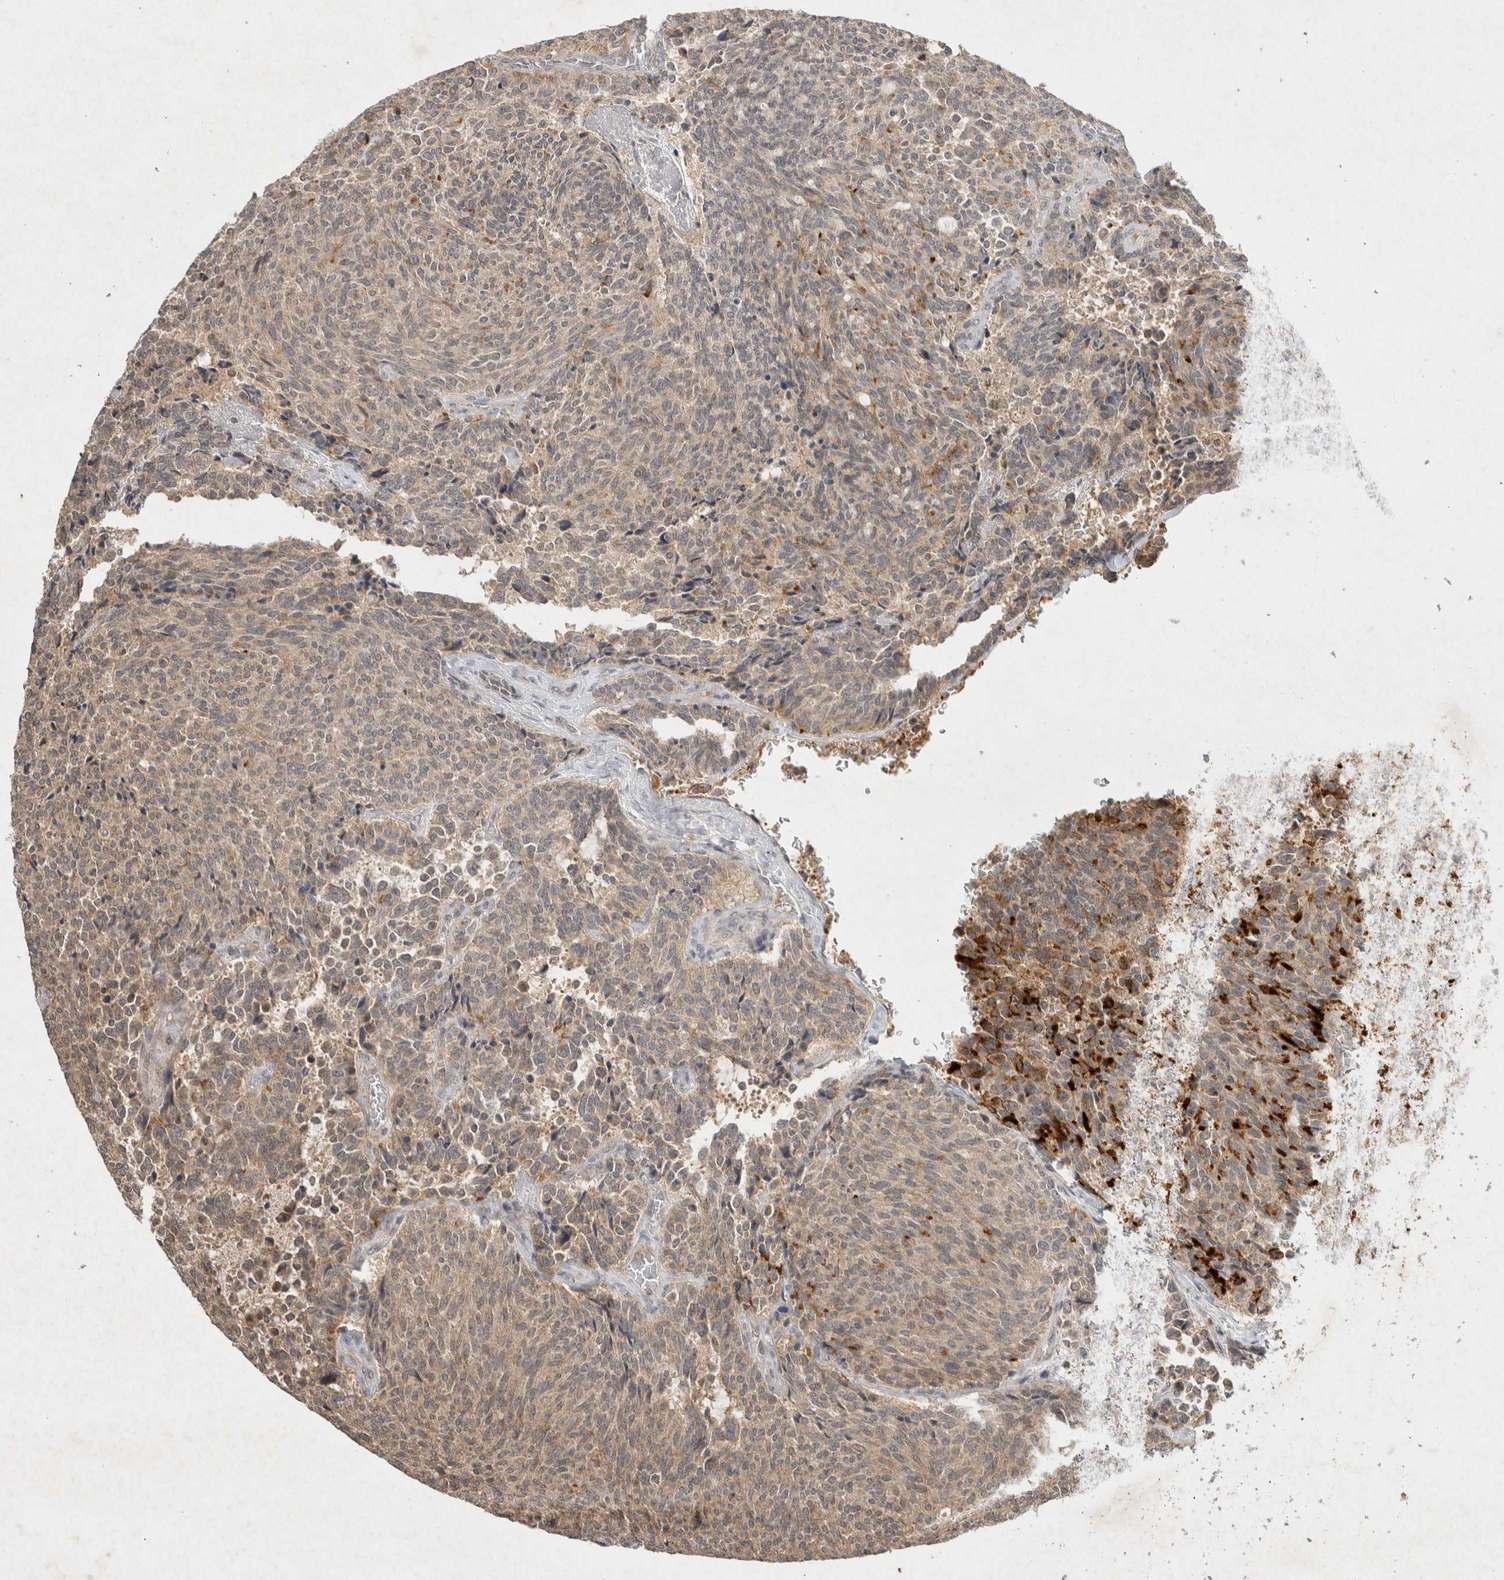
{"staining": {"intensity": "weak", "quantity": ">75%", "location": "cytoplasmic/membranous"}, "tissue": "carcinoid", "cell_type": "Tumor cells", "image_type": "cancer", "snomed": [{"axis": "morphology", "description": "Carcinoid, malignant, NOS"}, {"axis": "topography", "description": "Pancreas"}], "caption": "High-power microscopy captured an immunohistochemistry photomicrograph of carcinoid, revealing weak cytoplasmic/membranous expression in approximately >75% of tumor cells.", "gene": "LOXL2", "patient": {"sex": "female", "age": 54}}